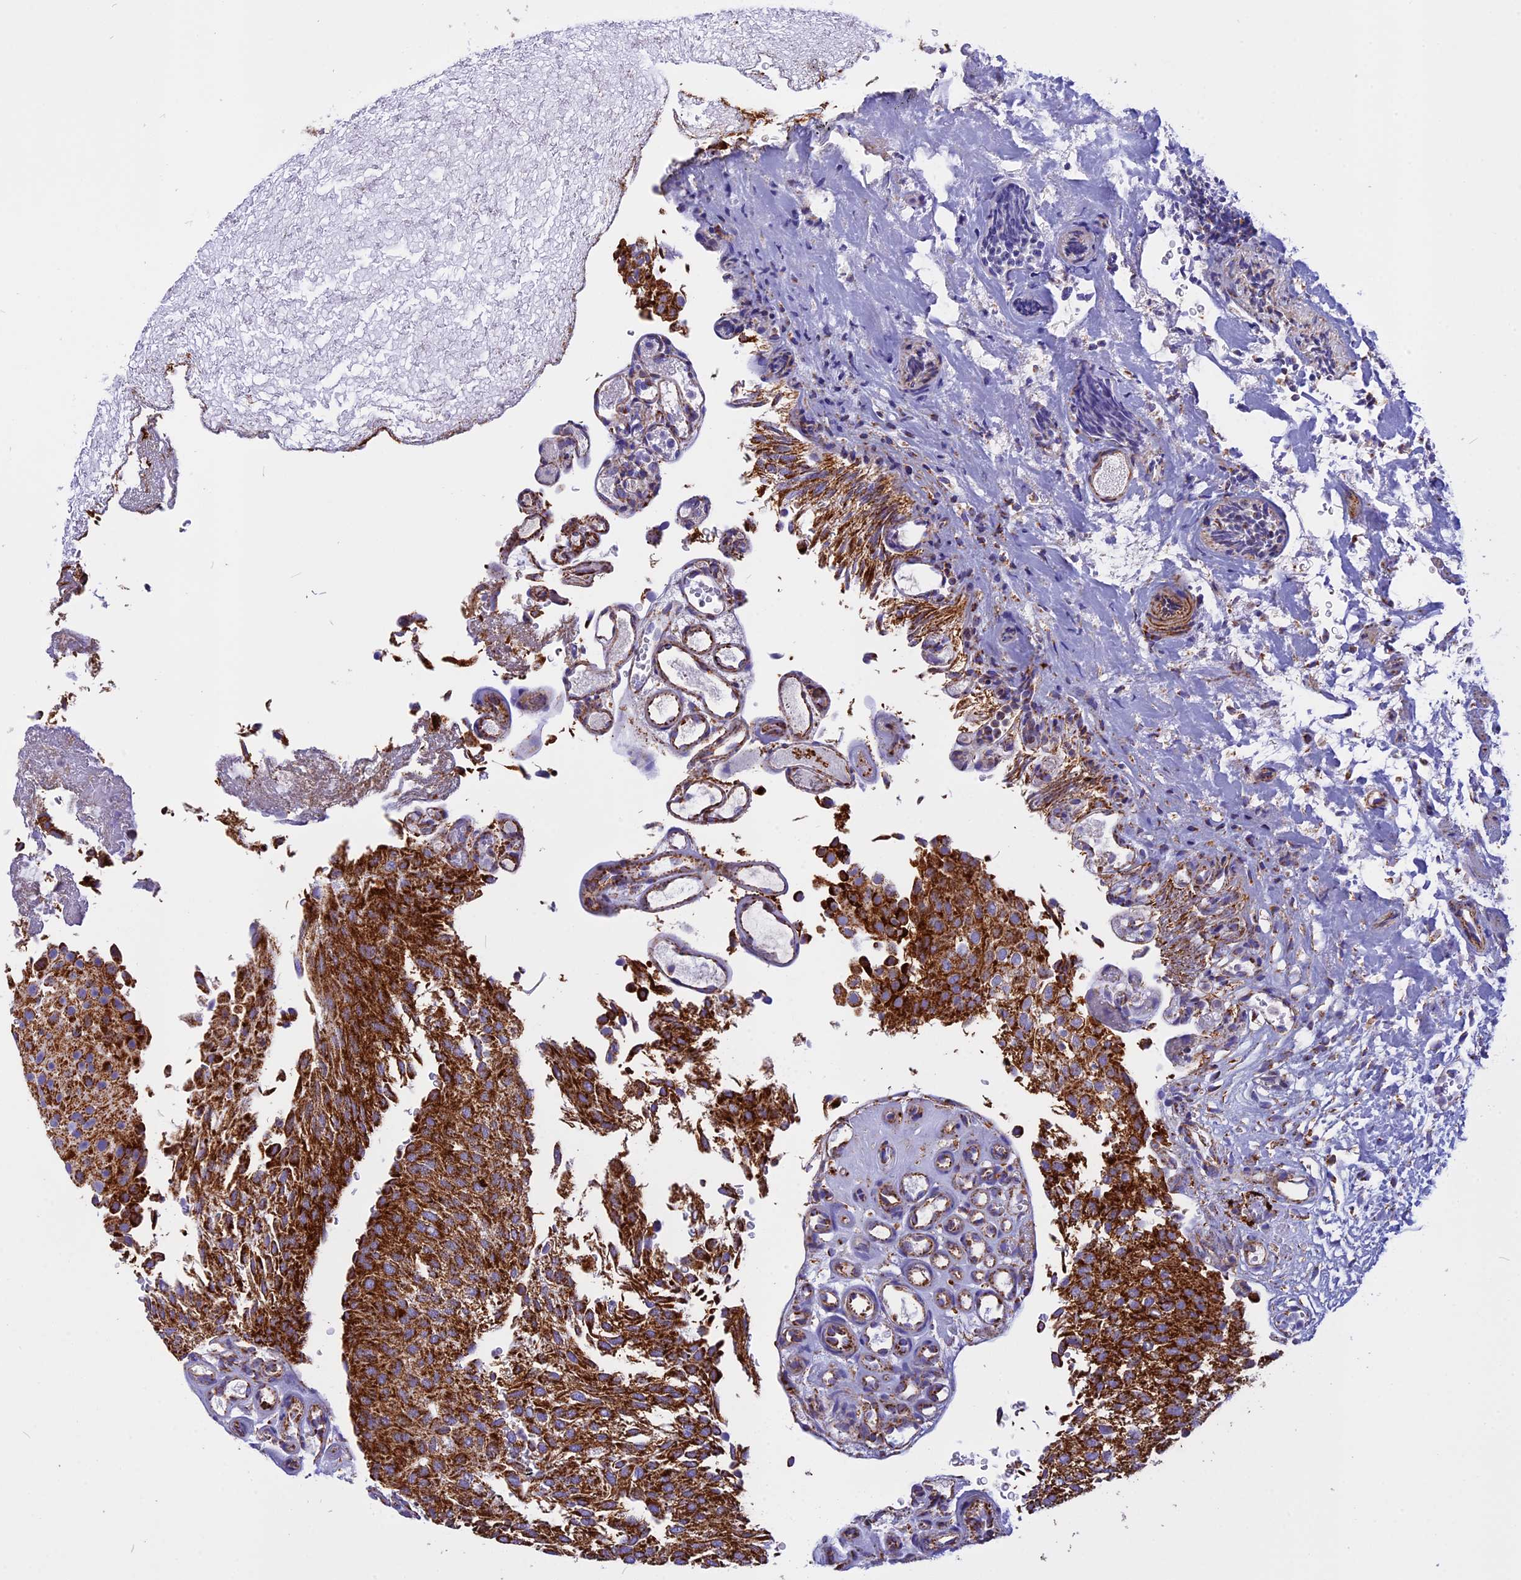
{"staining": {"intensity": "strong", "quantity": ">75%", "location": "cytoplasmic/membranous"}, "tissue": "urothelial cancer", "cell_type": "Tumor cells", "image_type": "cancer", "snomed": [{"axis": "morphology", "description": "Urothelial carcinoma, Low grade"}, {"axis": "topography", "description": "Urinary bladder"}], "caption": "IHC of urothelial carcinoma (low-grade) demonstrates high levels of strong cytoplasmic/membranous expression in approximately >75% of tumor cells.", "gene": "VDAC2", "patient": {"sex": "male", "age": 78}}